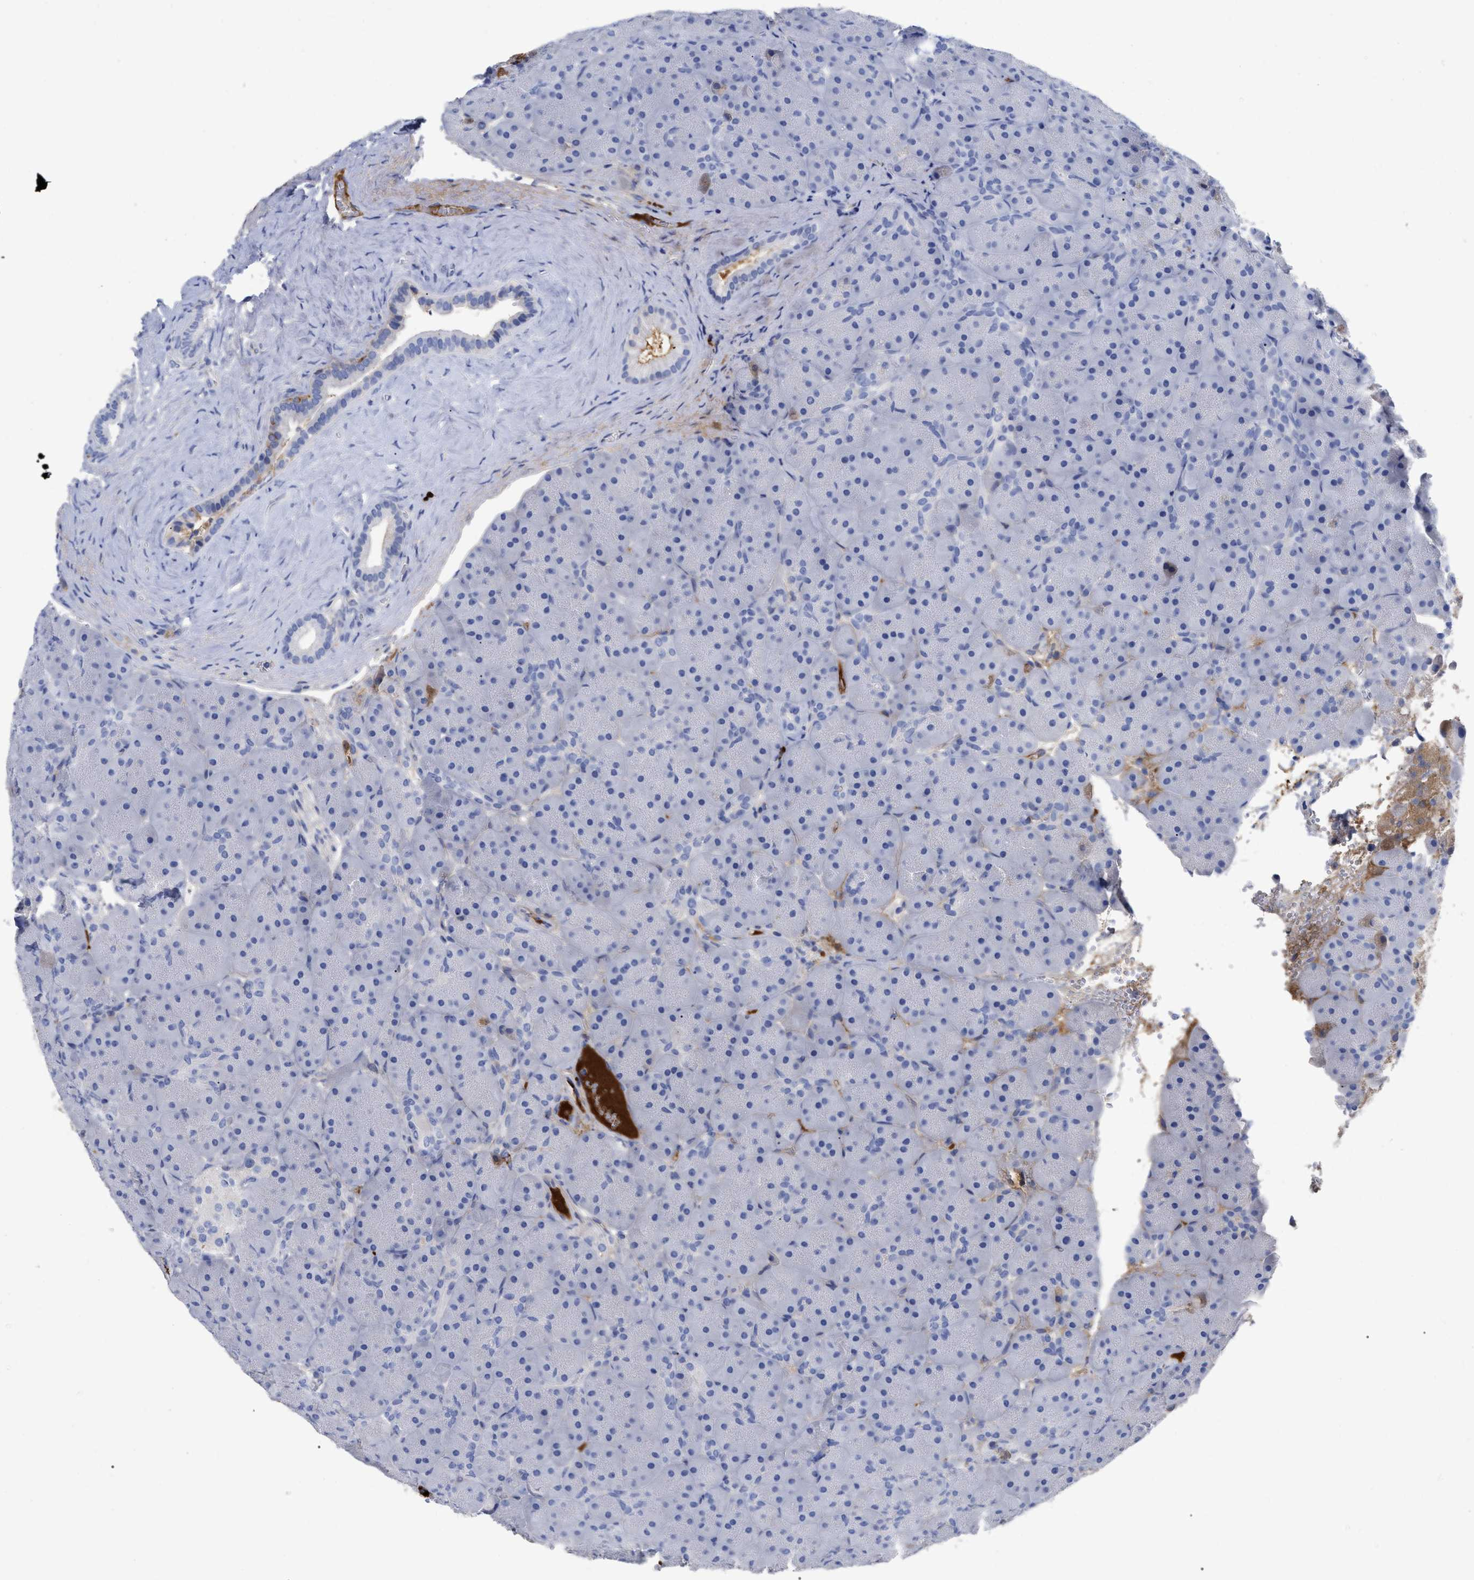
{"staining": {"intensity": "negative", "quantity": "none", "location": "none"}, "tissue": "pancreas", "cell_type": "Exocrine glandular cells", "image_type": "normal", "snomed": [{"axis": "morphology", "description": "Normal tissue, NOS"}, {"axis": "topography", "description": "Pancreas"}], "caption": "Exocrine glandular cells show no significant protein positivity in benign pancreas. (Immunohistochemistry, brightfield microscopy, high magnification).", "gene": "IGHV5", "patient": {"sex": "male", "age": 66}}